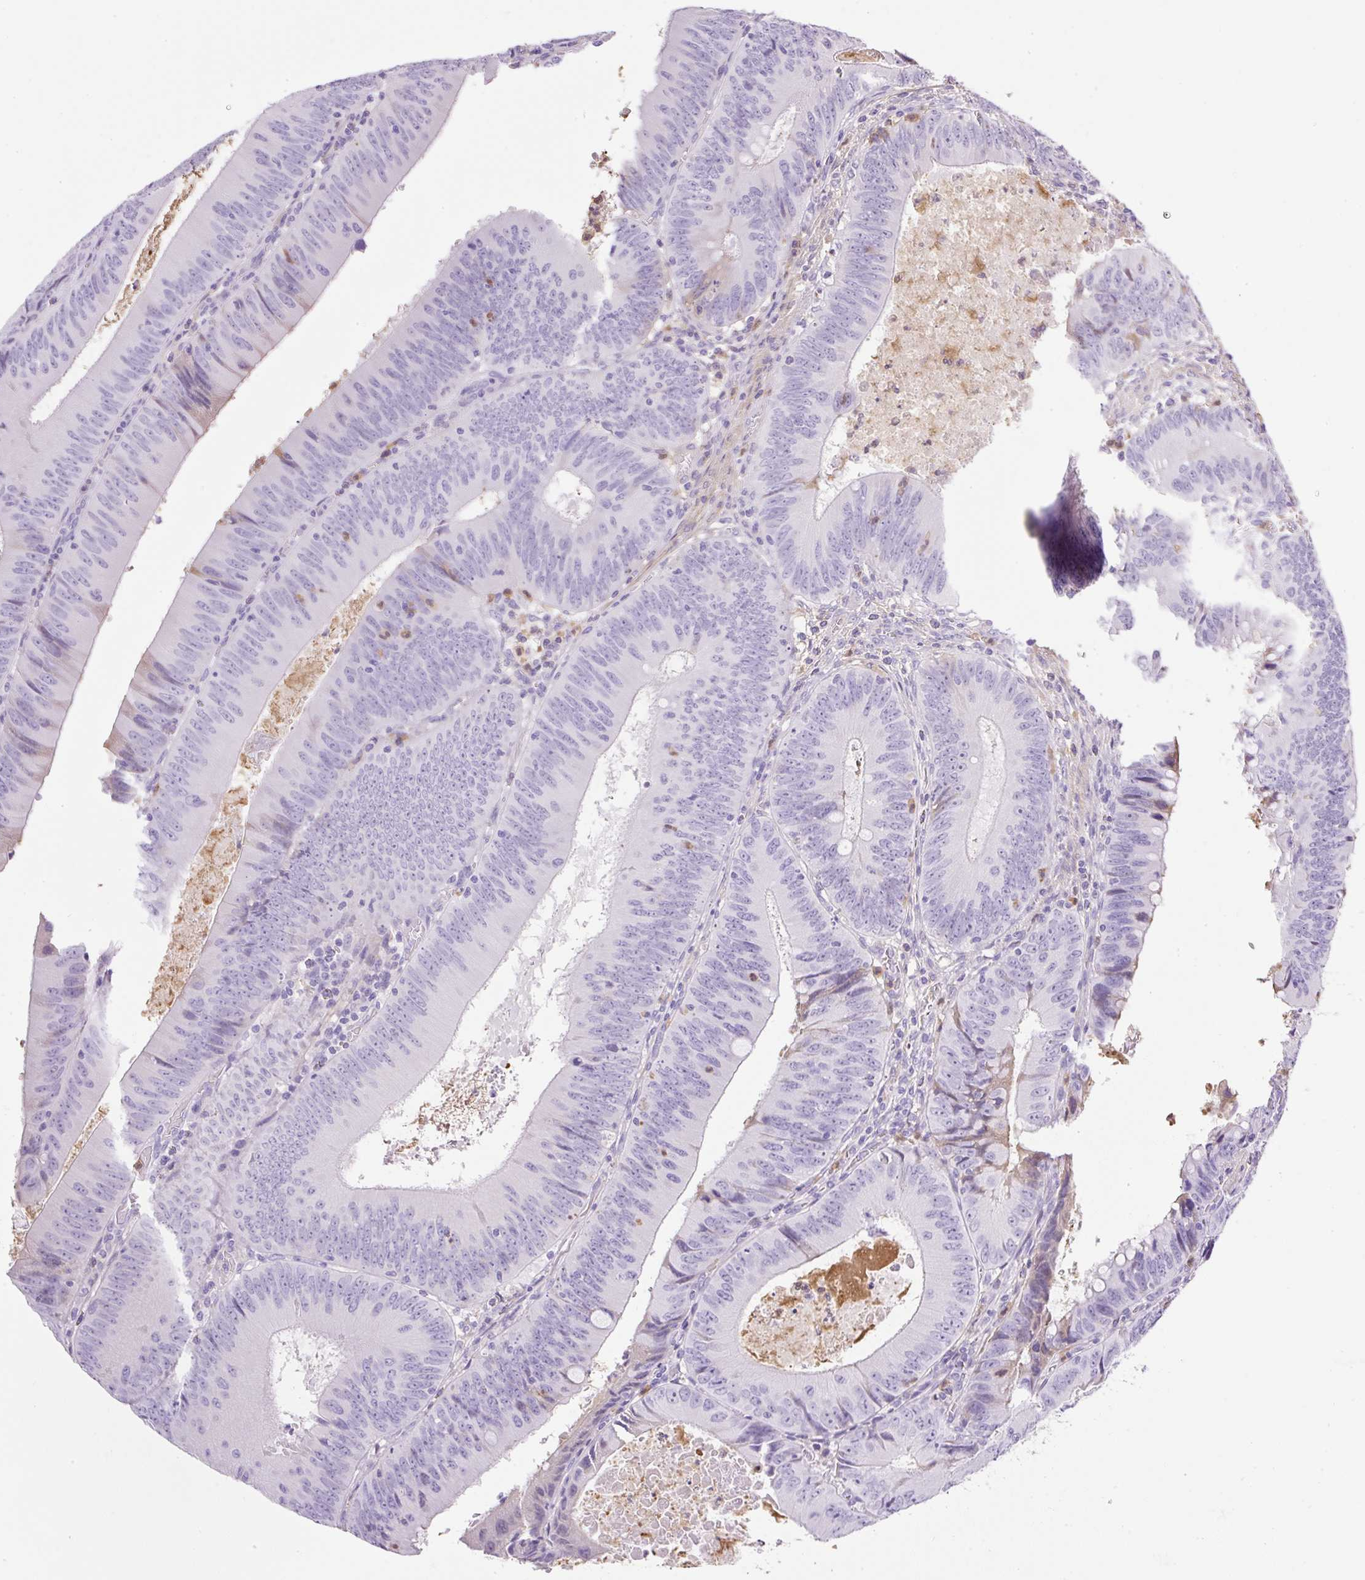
{"staining": {"intensity": "negative", "quantity": "none", "location": "none"}, "tissue": "colorectal cancer", "cell_type": "Tumor cells", "image_type": "cancer", "snomed": [{"axis": "morphology", "description": "Adenocarcinoma, NOS"}, {"axis": "topography", "description": "Rectum"}], "caption": "Colorectal adenocarcinoma stained for a protein using IHC exhibits no positivity tumor cells.", "gene": "TDRD15", "patient": {"sex": "female", "age": 72}}